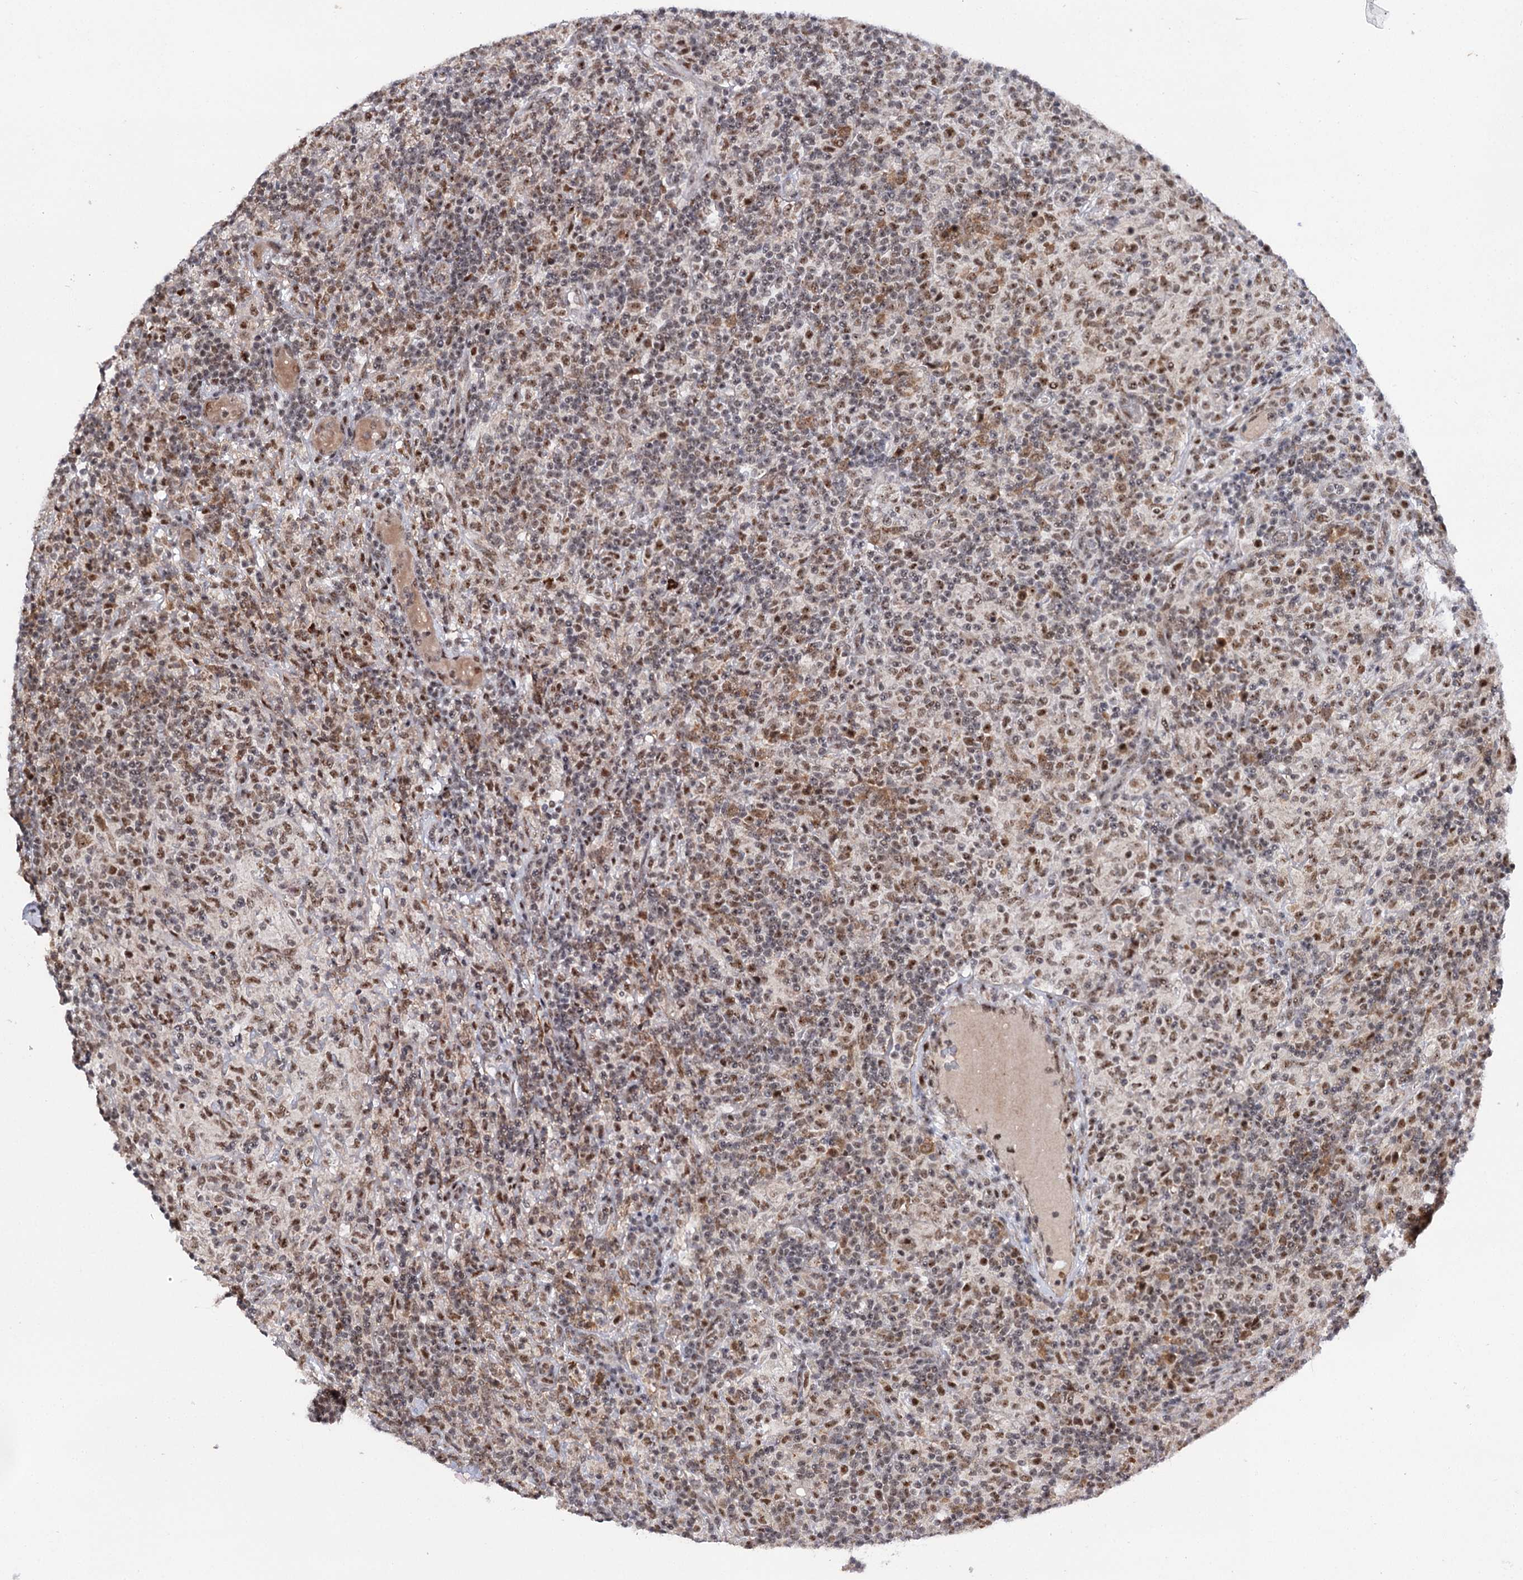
{"staining": {"intensity": "moderate", "quantity": "<25%", "location": "nuclear"}, "tissue": "lymphoma", "cell_type": "Tumor cells", "image_type": "cancer", "snomed": [{"axis": "morphology", "description": "Hodgkin's disease, NOS"}, {"axis": "topography", "description": "Lymph node"}], "caption": "An IHC micrograph of tumor tissue is shown. Protein staining in brown labels moderate nuclear positivity in Hodgkin's disease within tumor cells.", "gene": "BUD13", "patient": {"sex": "male", "age": 70}}